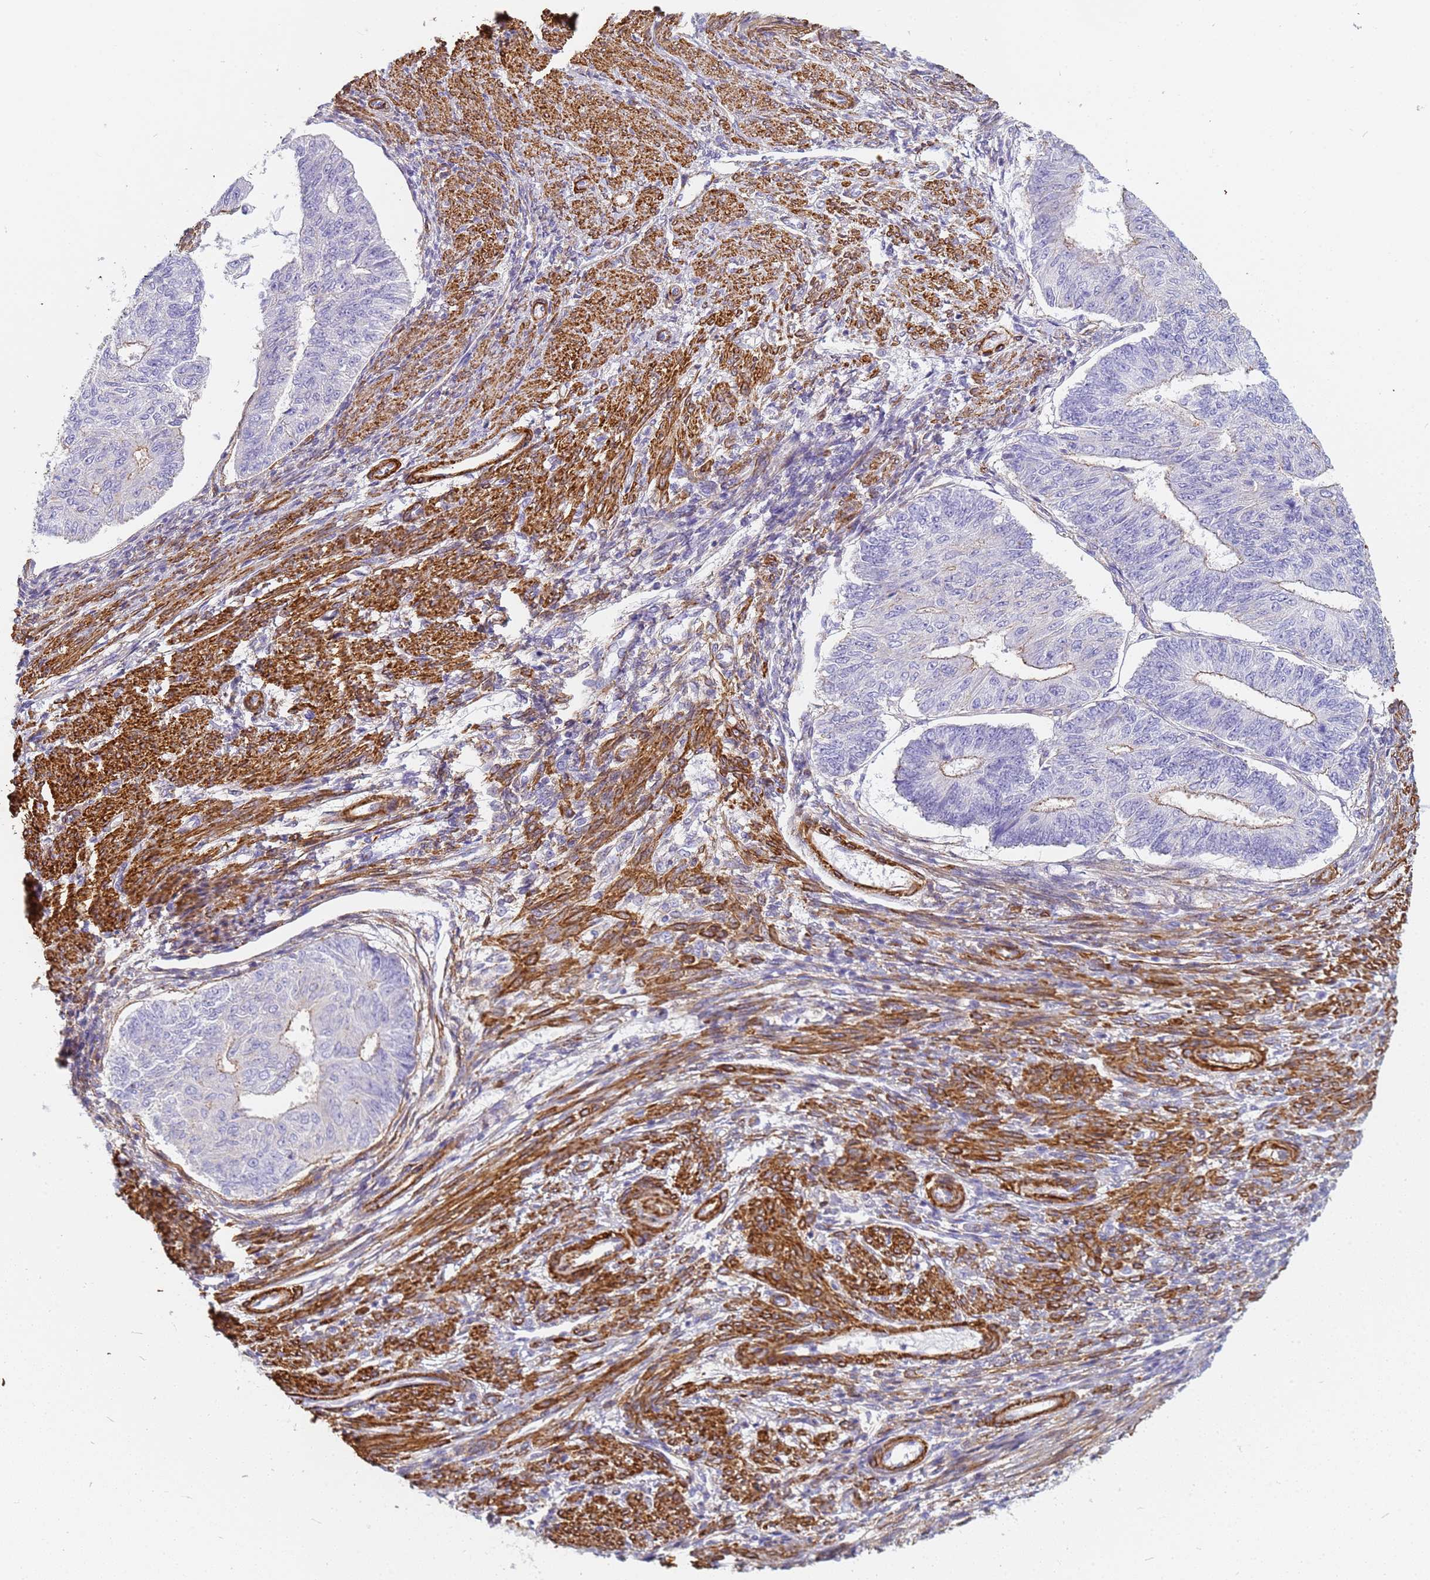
{"staining": {"intensity": "weak", "quantity": "<25%", "location": "cytoplasmic/membranous"}, "tissue": "endometrial cancer", "cell_type": "Tumor cells", "image_type": "cancer", "snomed": [{"axis": "morphology", "description": "Adenocarcinoma, NOS"}, {"axis": "topography", "description": "Endometrium"}], "caption": "The histopathology image exhibits no significant staining in tumor cells of endometrial cancer (adenocarcinoma).", "gene": "TPM1", "patient": {"sex": "female", "age": 32}}